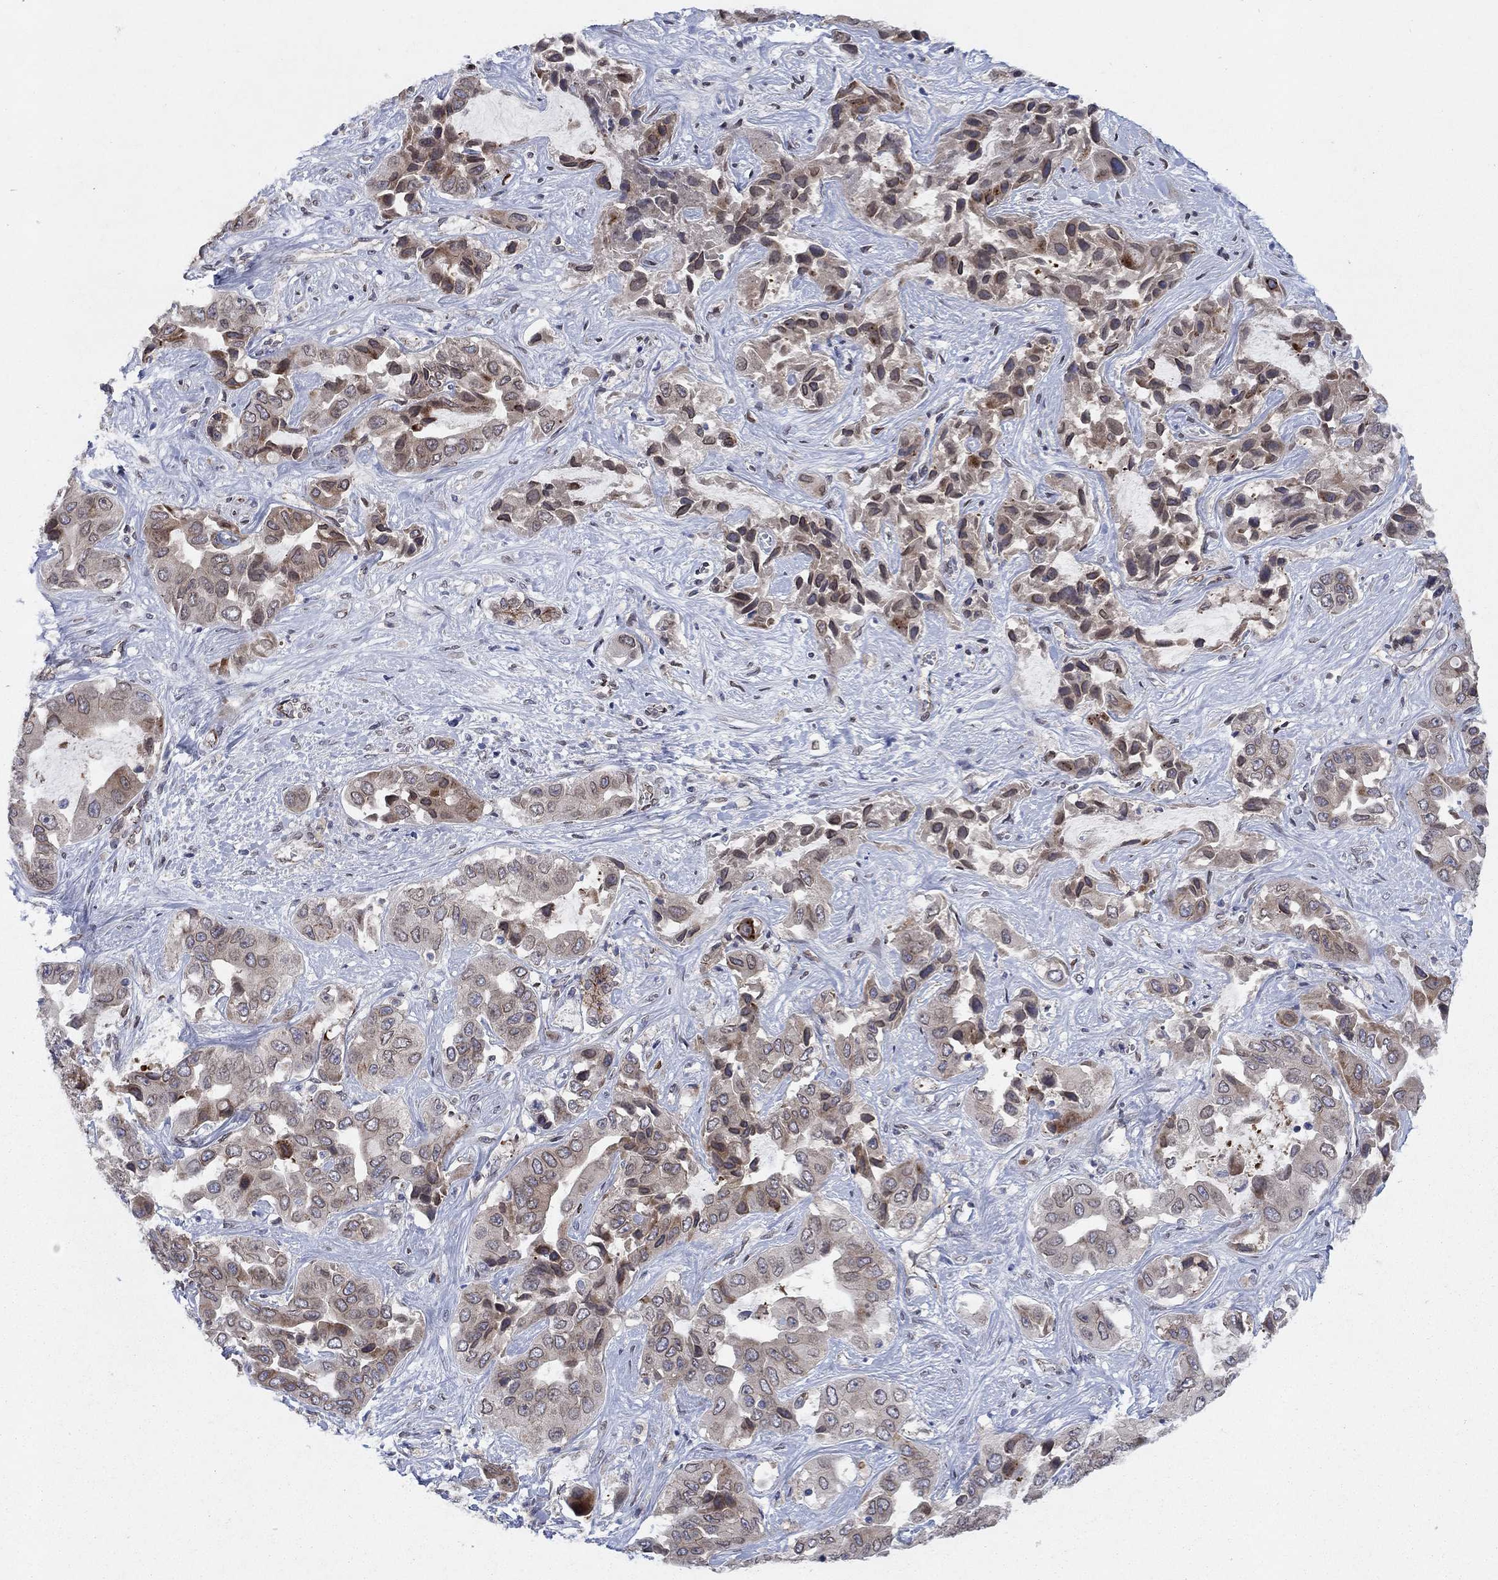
{"staining": {"intensity": "moderate", "quantity": "<25%", "location": "cytoplasmic/membranous"}, "tissue": "liver cancer", "cell_type": "Tumor cells", "image_type": "cancer", "snomed": [{"axis": "morphology", "description": "Cholangiocarcinoma"}, {"axis": "topography", "description": "Liver"}], "caption": "DAB (3,3'-diaminobenzidine) immunohistochemical staining of liver cancer displays moderate cytoplasmic/membranous protein staining in approximately <25% of tumor cells.", "gene": "EMC9", "patient": {"sex": "female", "age": 52}}